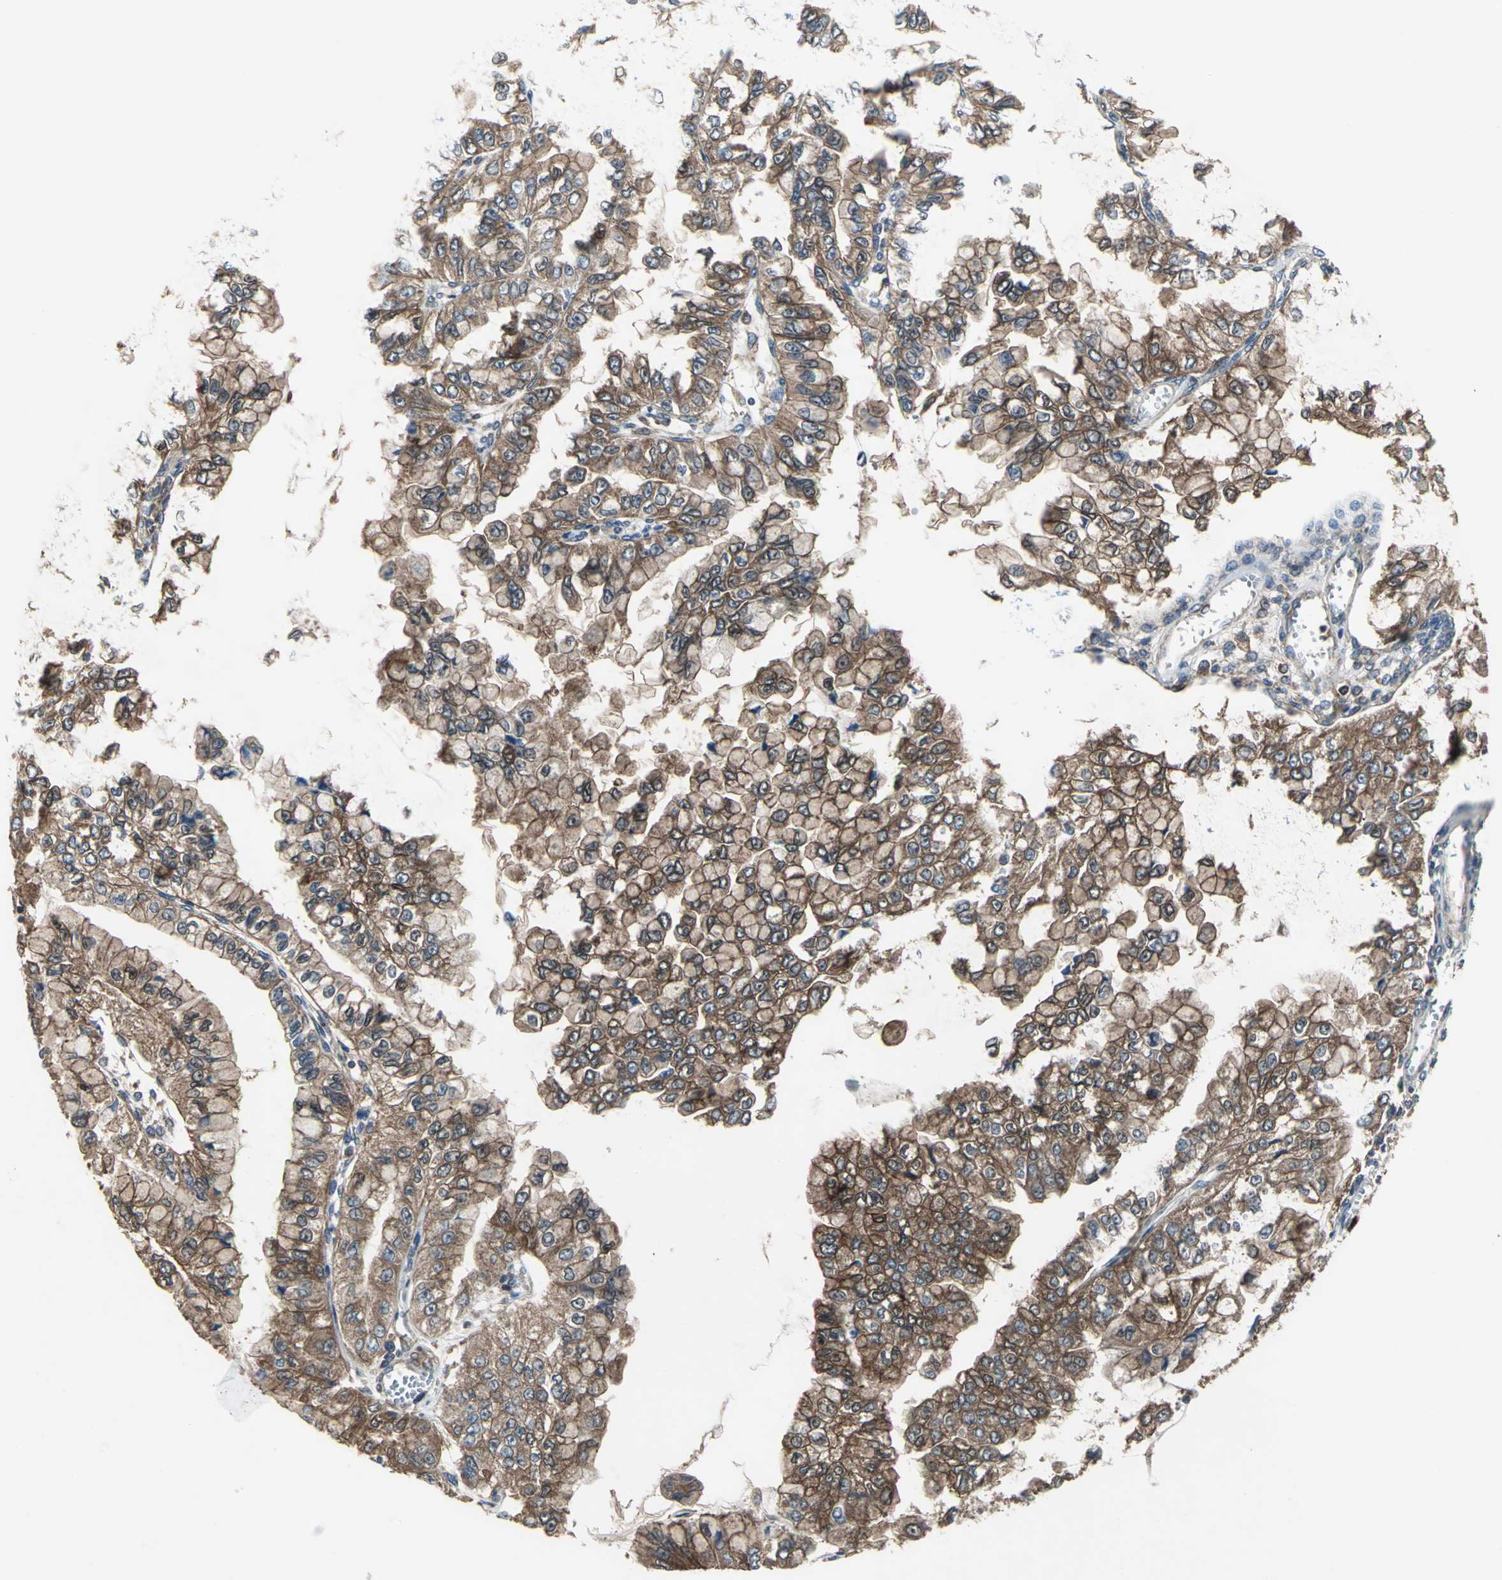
{"staining": {"intensity": "strong", "quantity": ">75%", "location": "cytoplasmic/membranous"}, "tissue": "liver cancer", "cell_type": "Tumor cells", "image_type": "cancer", "snomed": [{"axis": "morphology", "description": "Cholangiocarcinoma"}, {"axis": "topography", "description": "Liver"}], "caption": "A histopathology image of liver cancer stained for a protein reveals strong cytoplasmic/membranous brown staining in tumor cells.", "gene": "CAPN1", "patient": {"sex": "female", "age": 79}}